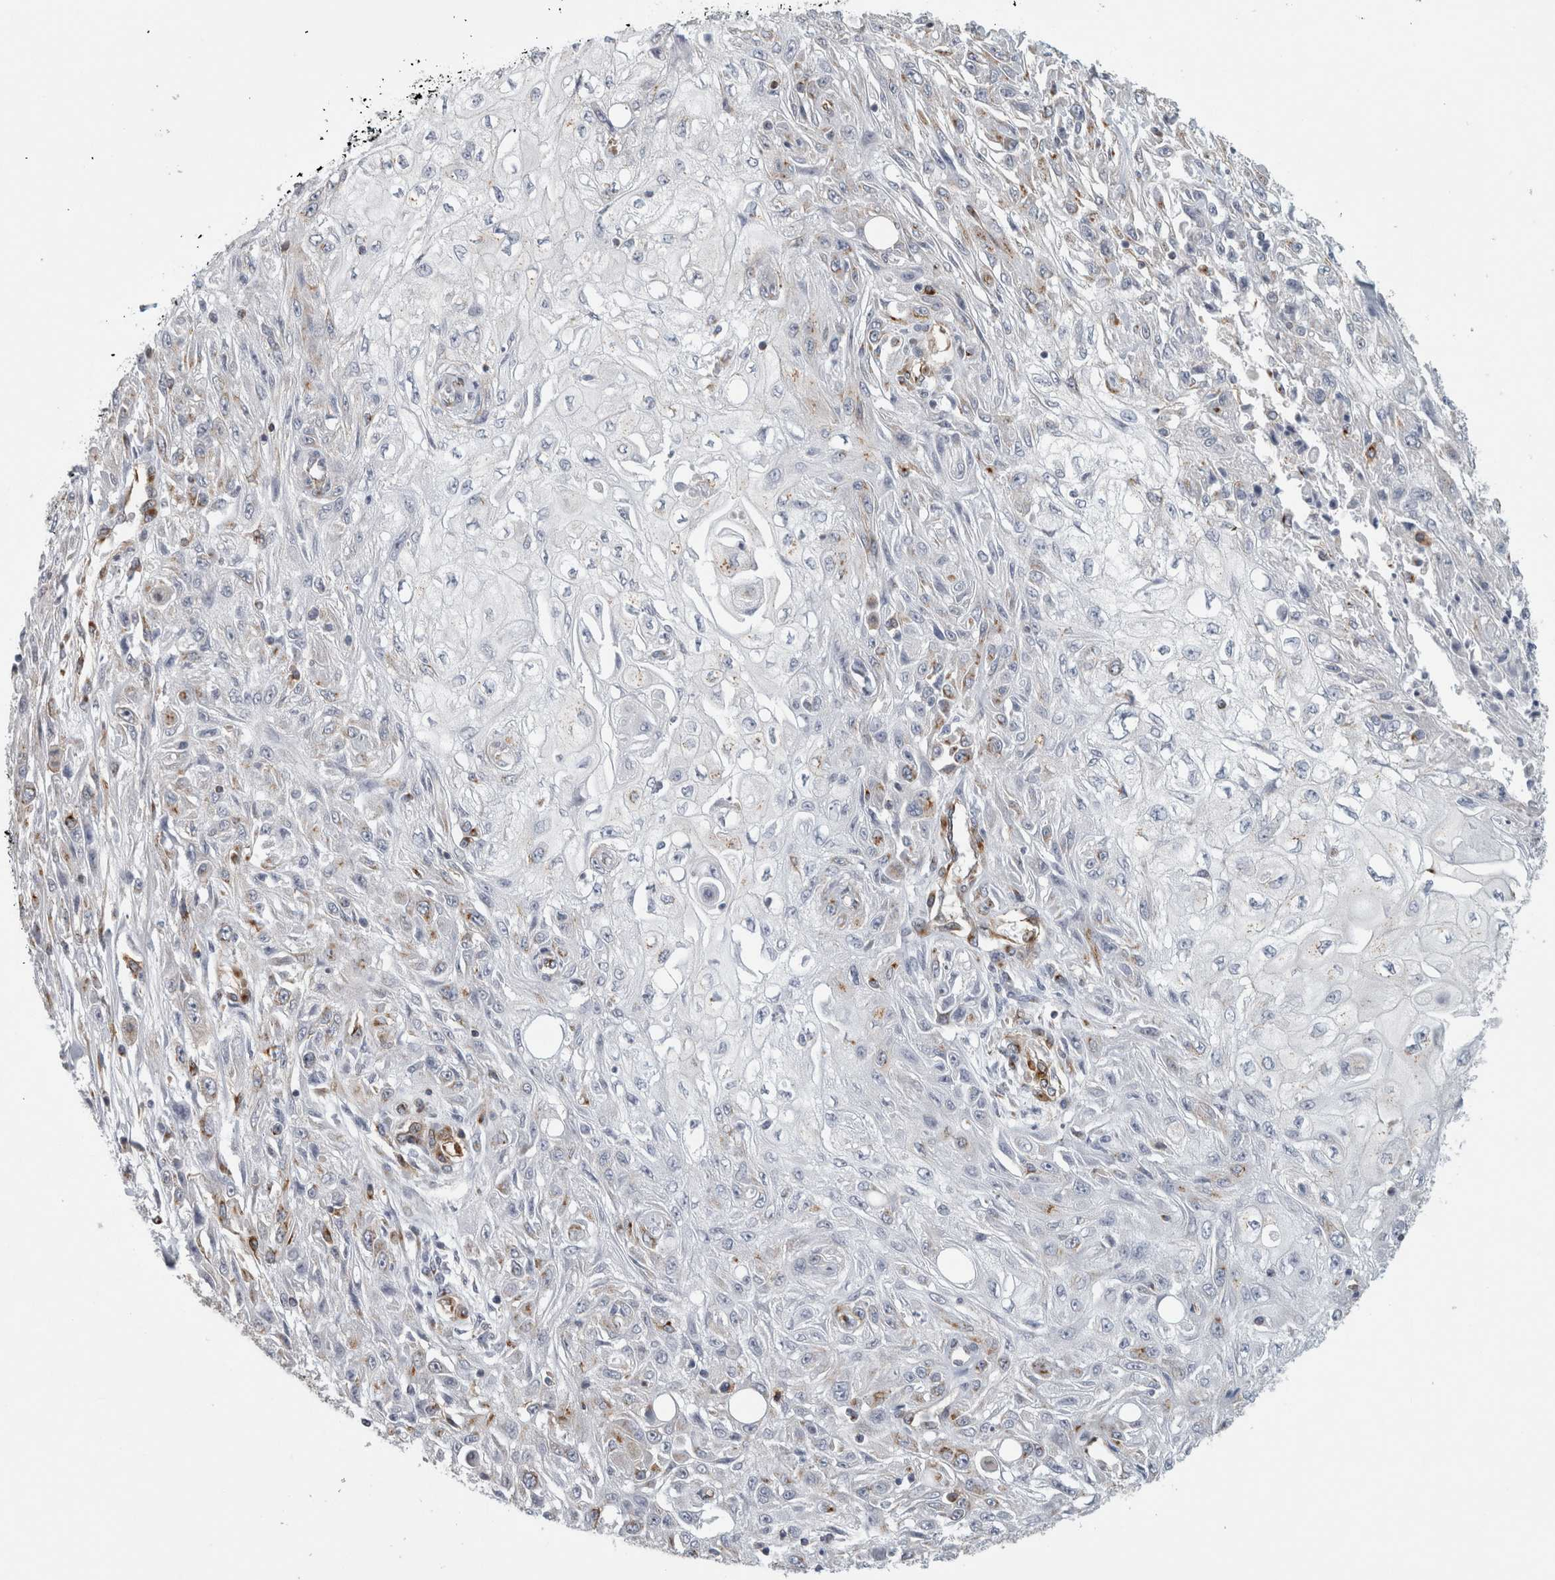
{"staining": {"intensity": "negative", "quantity": "none", "location": "none"}, "tissue": "skin cancer", "cell_type": "Tumor cells", "image_type": "cancer", "snomed": [{"axis": "morphology", "description": "Squamous cell carcinoma, NOS"}, {"axis": "morphology", "description": "Squamous cell carcinoma, metastatic, NOS"}, {"axis": "topography", "description": "Skin"}, {"axis": "topography", "description": "Lymph node"}], "caption": "Tumor cells are negative for brown protein staining in metastatic squamous cell carcinoma (skin).", "gene": "PEX6", "patient": {"sex": "male", "age": 75}}